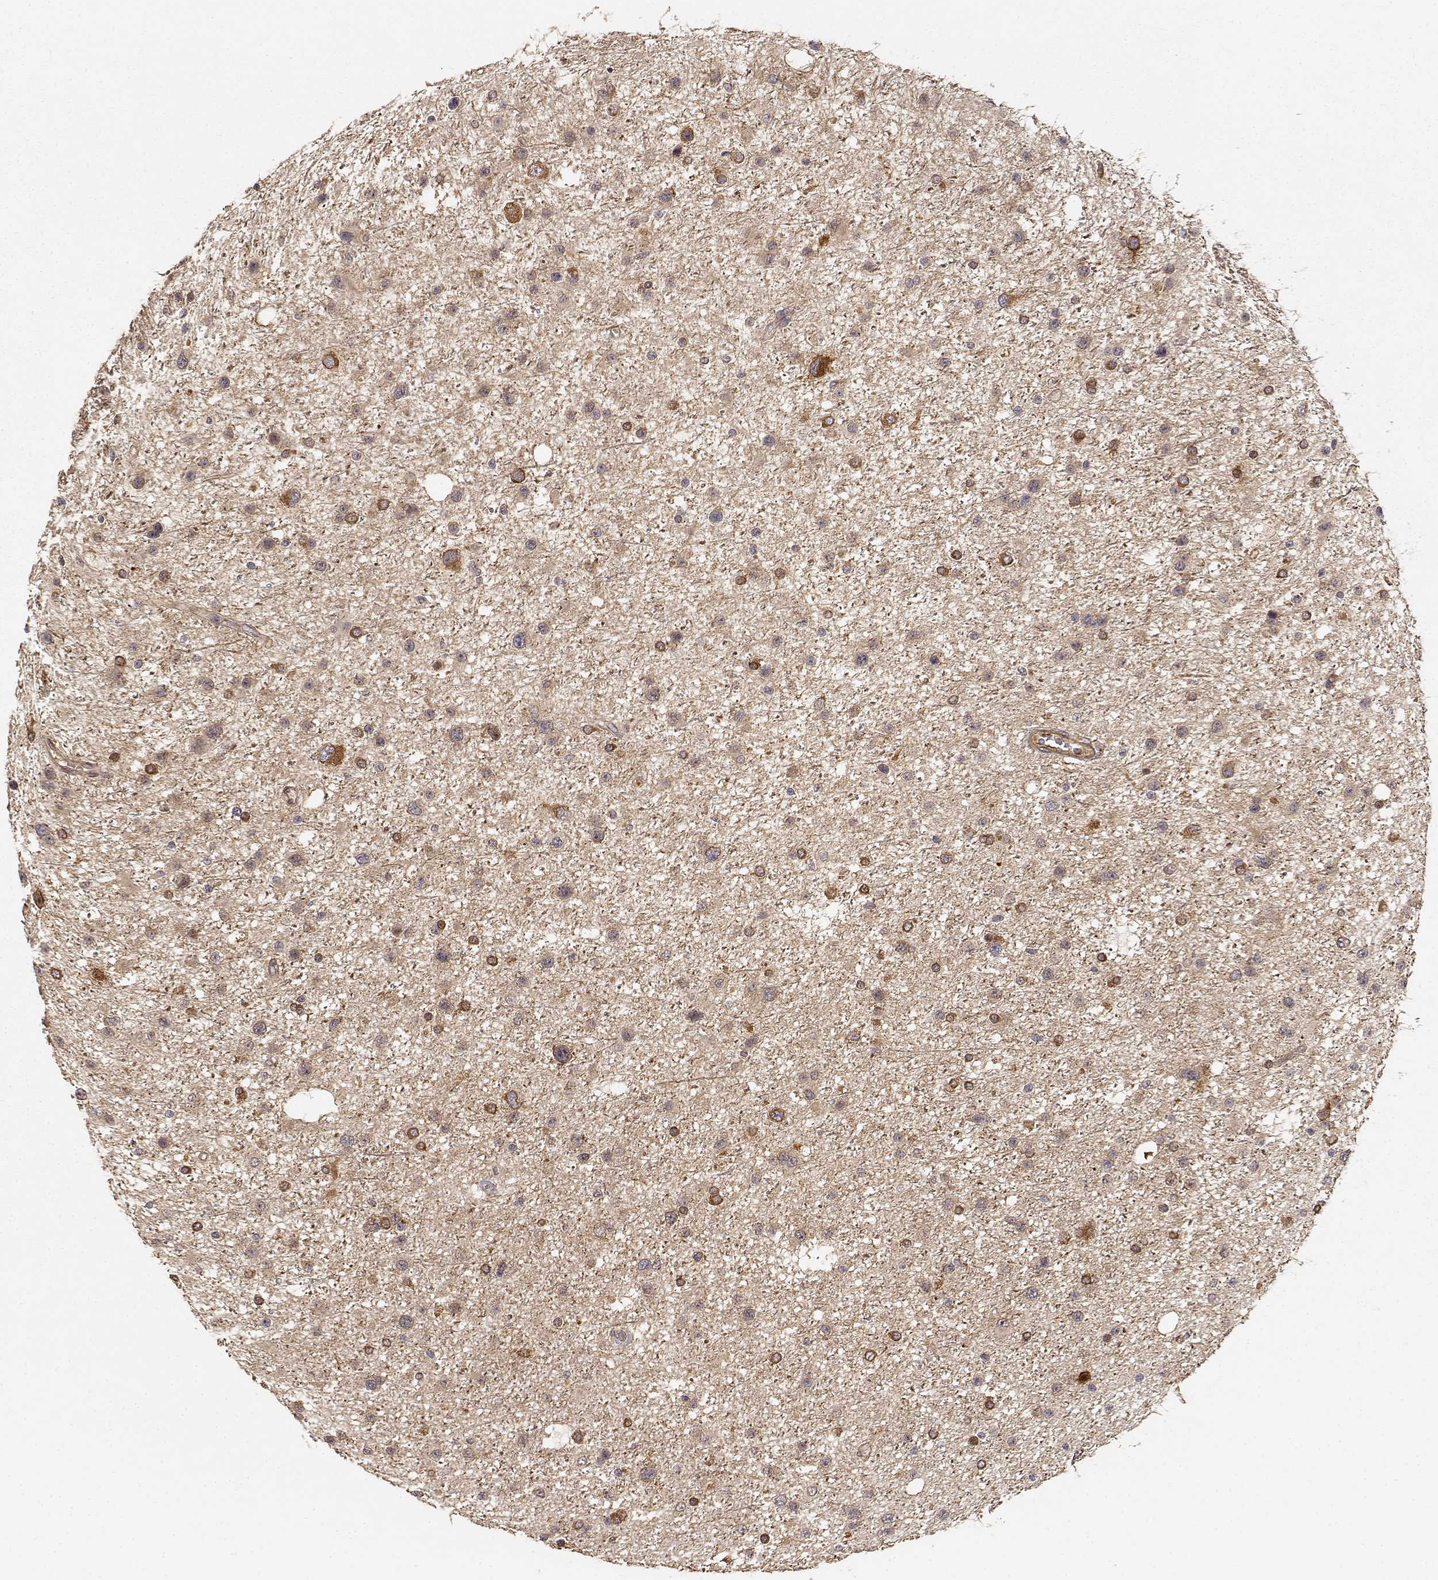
{"staining": {"intensity": "moderate", "quantity": "<25%", "location": "cytoplasmic/membranous"}, "tissue": "glioma", "cell_type": "Tumor cells", "image_type": "cancer", "snomed": [{"axis": "morphology", "description": "Glioma, malignant, Low grade"}, {"axis": "topography", "description": "Brain"}], "caption": "An immunohistochemistry image of tumor tissue is shown. Protein staining in brown labels moderate cytoplasmic/membranous positivity in malignant glioma (low-grade) within tumor cells. (Brightfield microscopy of DAB IHC at high magnification).", "gene": "PICK1", "patient": {"sex": "female", "age": 32}}